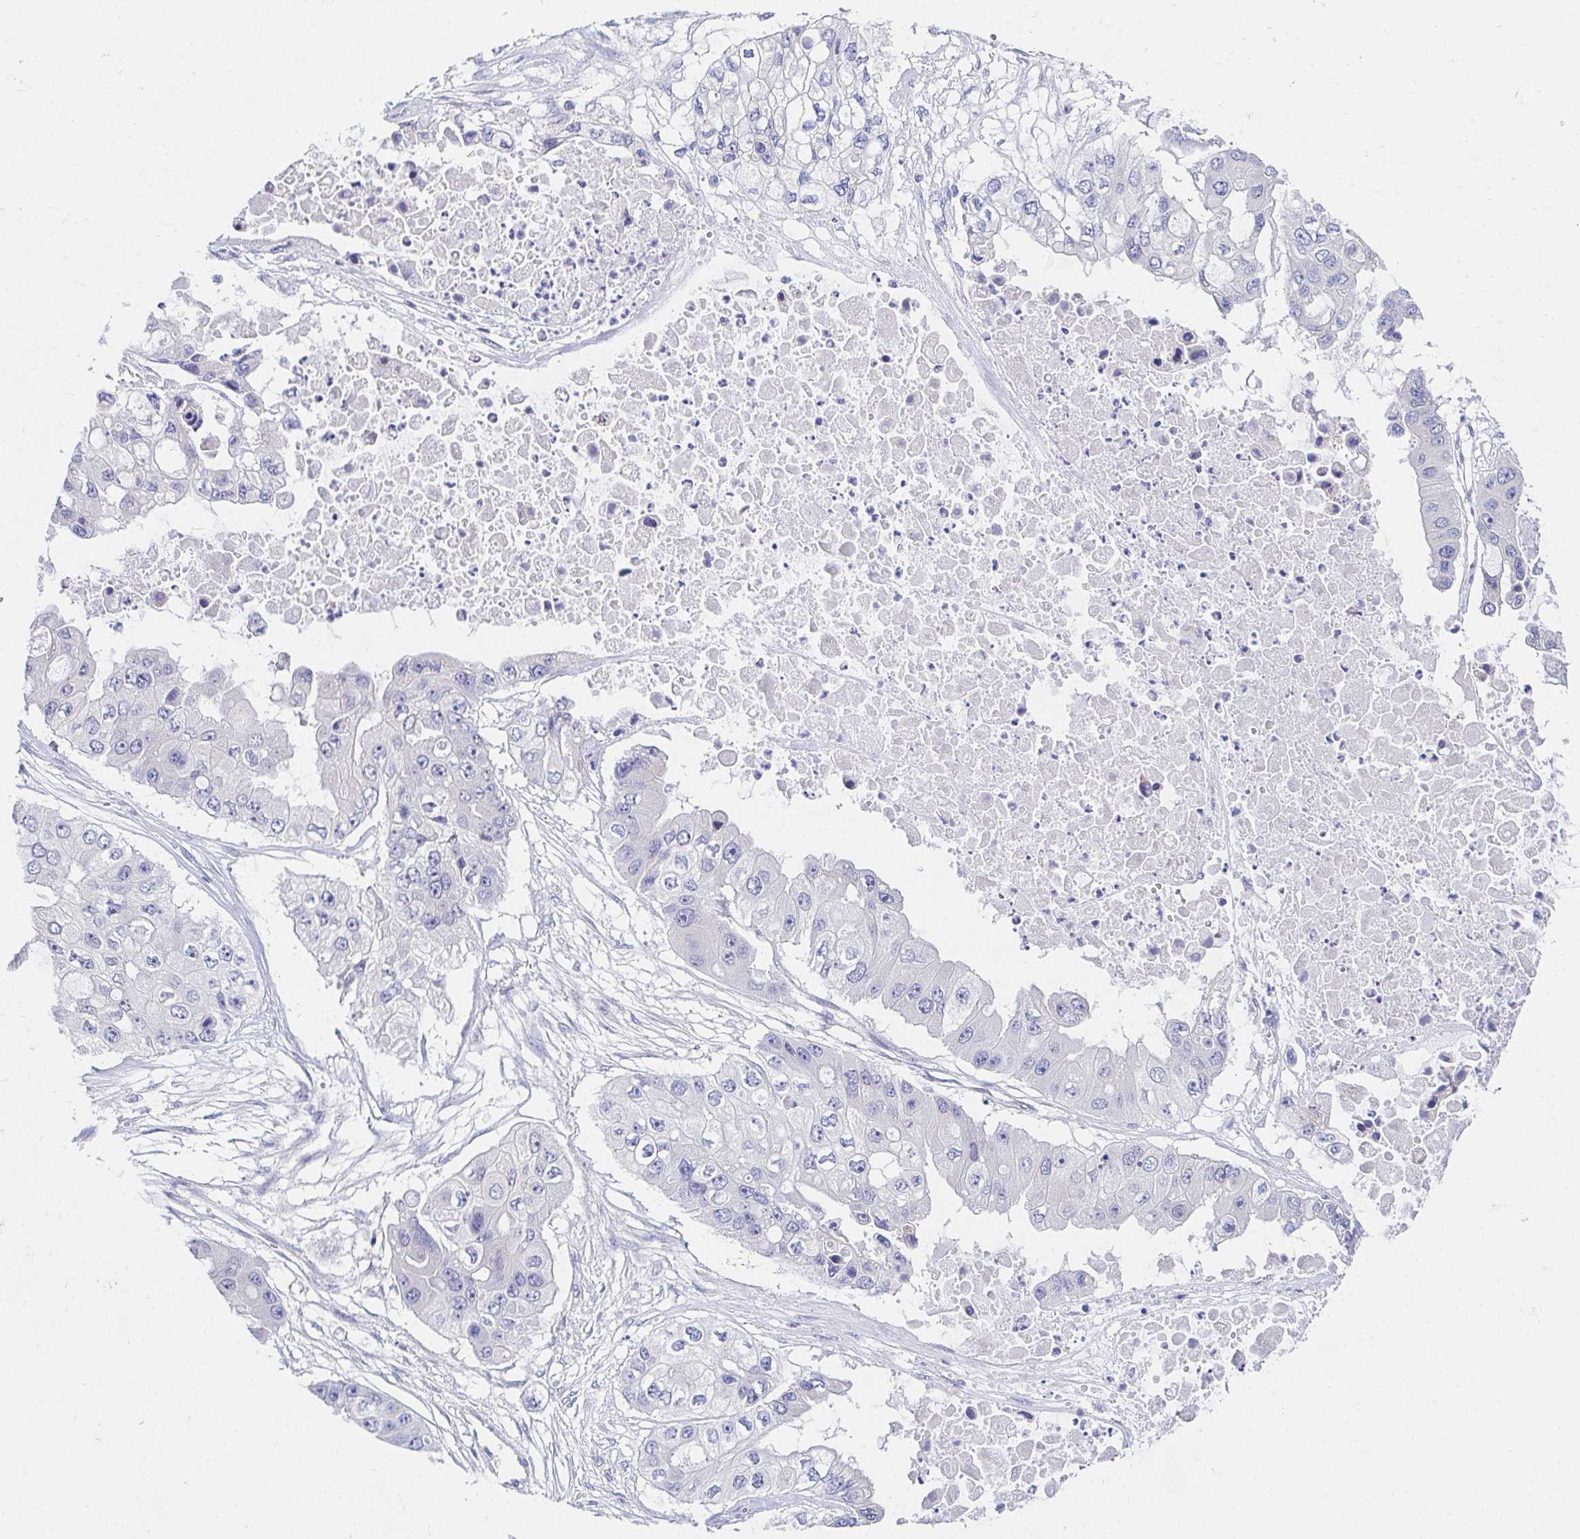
{"staining": {"intensity": "negative", "quantity": "none", "location": "none"}, "tissue": "ovarian cancer", "cell_type": "Tumor cells", "image_type": "cancer", "snomed": [{"axis": "morphology", "description": "Cystadenocarcinoma, serous, NOS"}, {"axis": "topography", "description": "Ovary"}], "caption": "DAB immunohistochemical staining of serous cystadenocarcinoma (ovarian) demonstrates no significant positivity in tumor cells. Nuclei are stained in blue.", "gene": "AKAP14", "patient": {"sex": "female", "age": 56}}